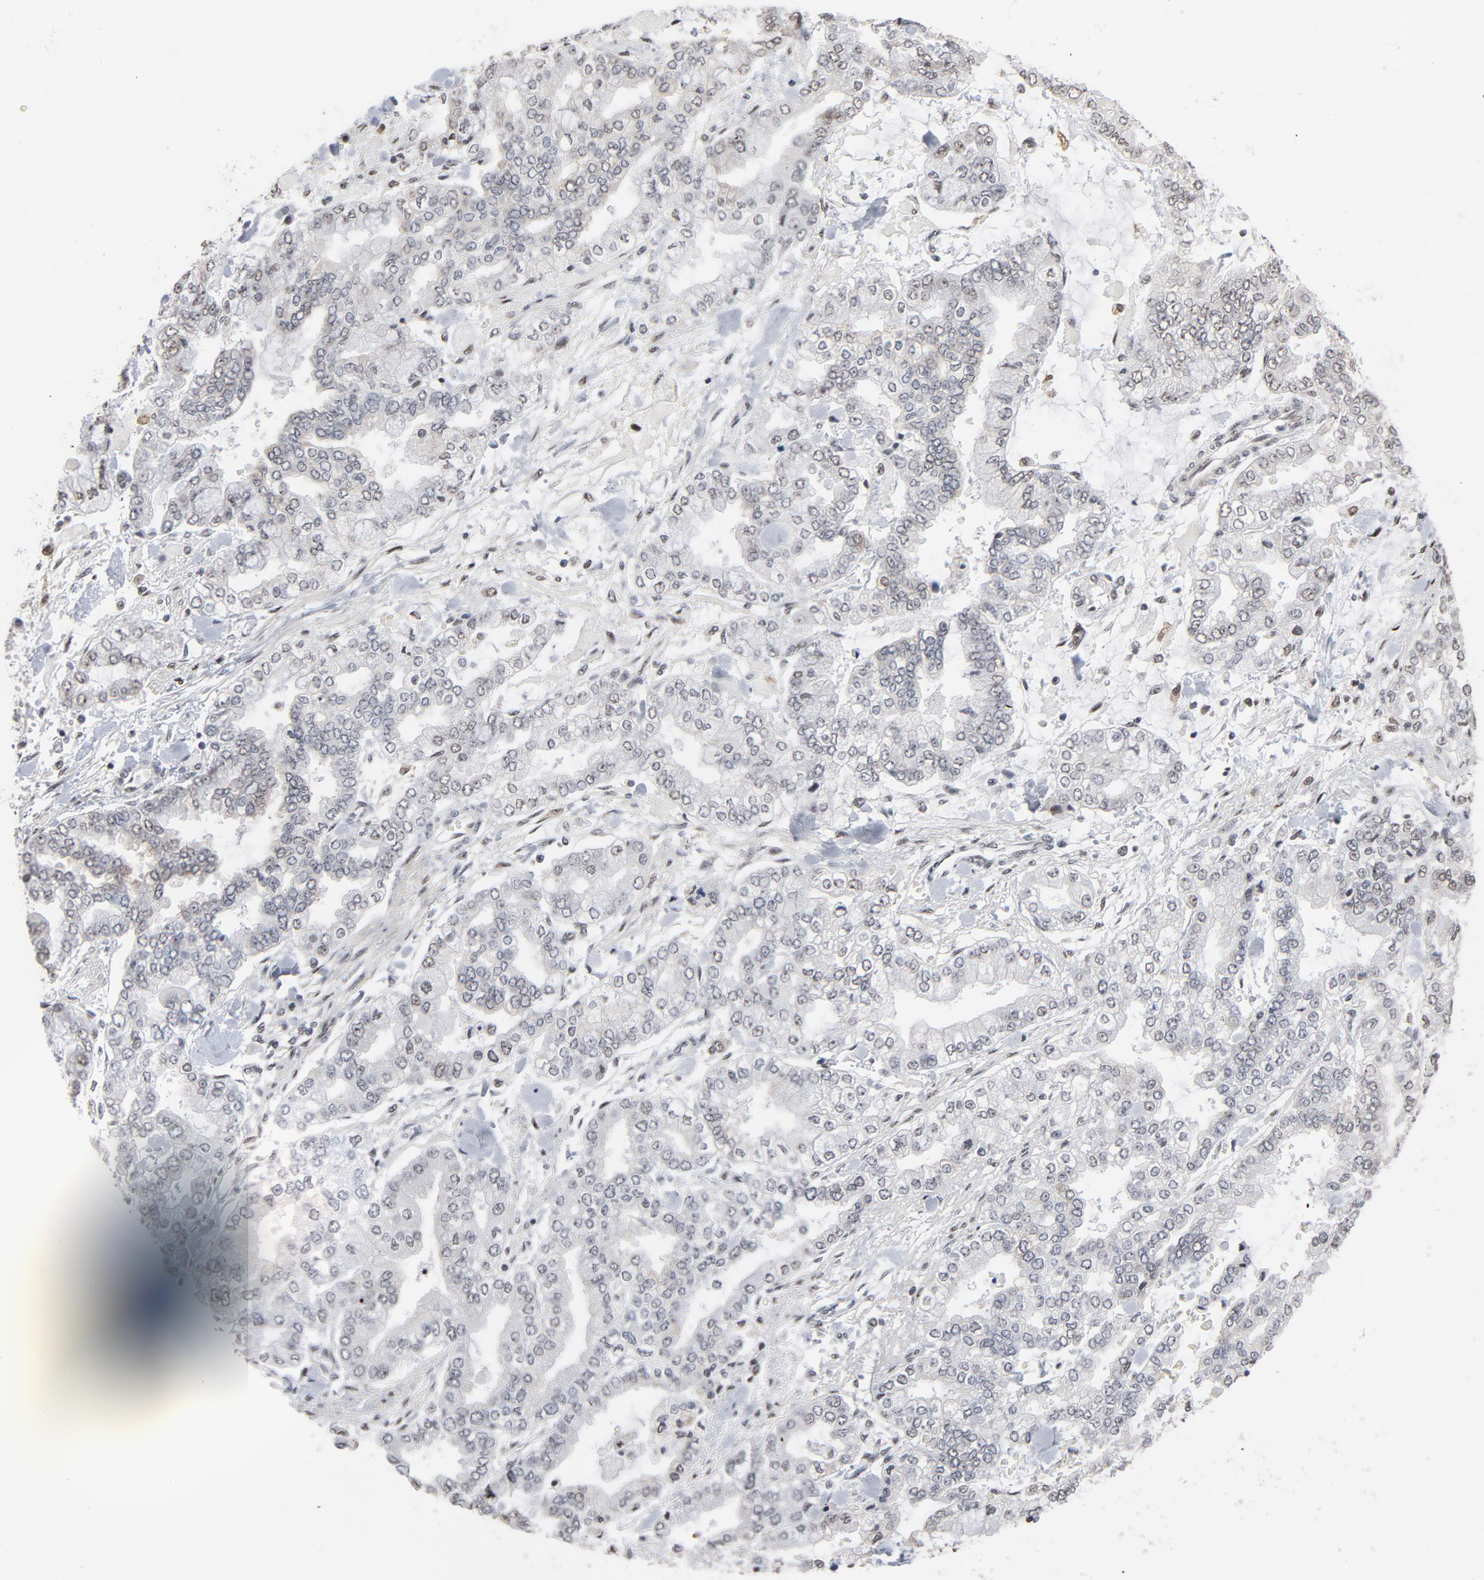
{"staining": {"intensity": "weak", "quantity": "<25%", "location": "nuclear"}, "tissue": "stomach cancer", "cell_type": "Tumor cells", "image_type": "cancer", "snomed": [{"axis": "morphology", "description": "Normal tissue, NOS"}, {"axis": "morphology", "description": "Adenocarcinoma, NOS"}, {"axis": "topography", "description": "Stomach, upper"}, {"axis": "topography", "description": "Stomach"}], "caption": "Immunohistochemistry image of stomach cancer stained for a protein (brown), which shows no expression in tumor cells.", "gene": "MRE11", "patient": {"sex": "male", "age": 76}}